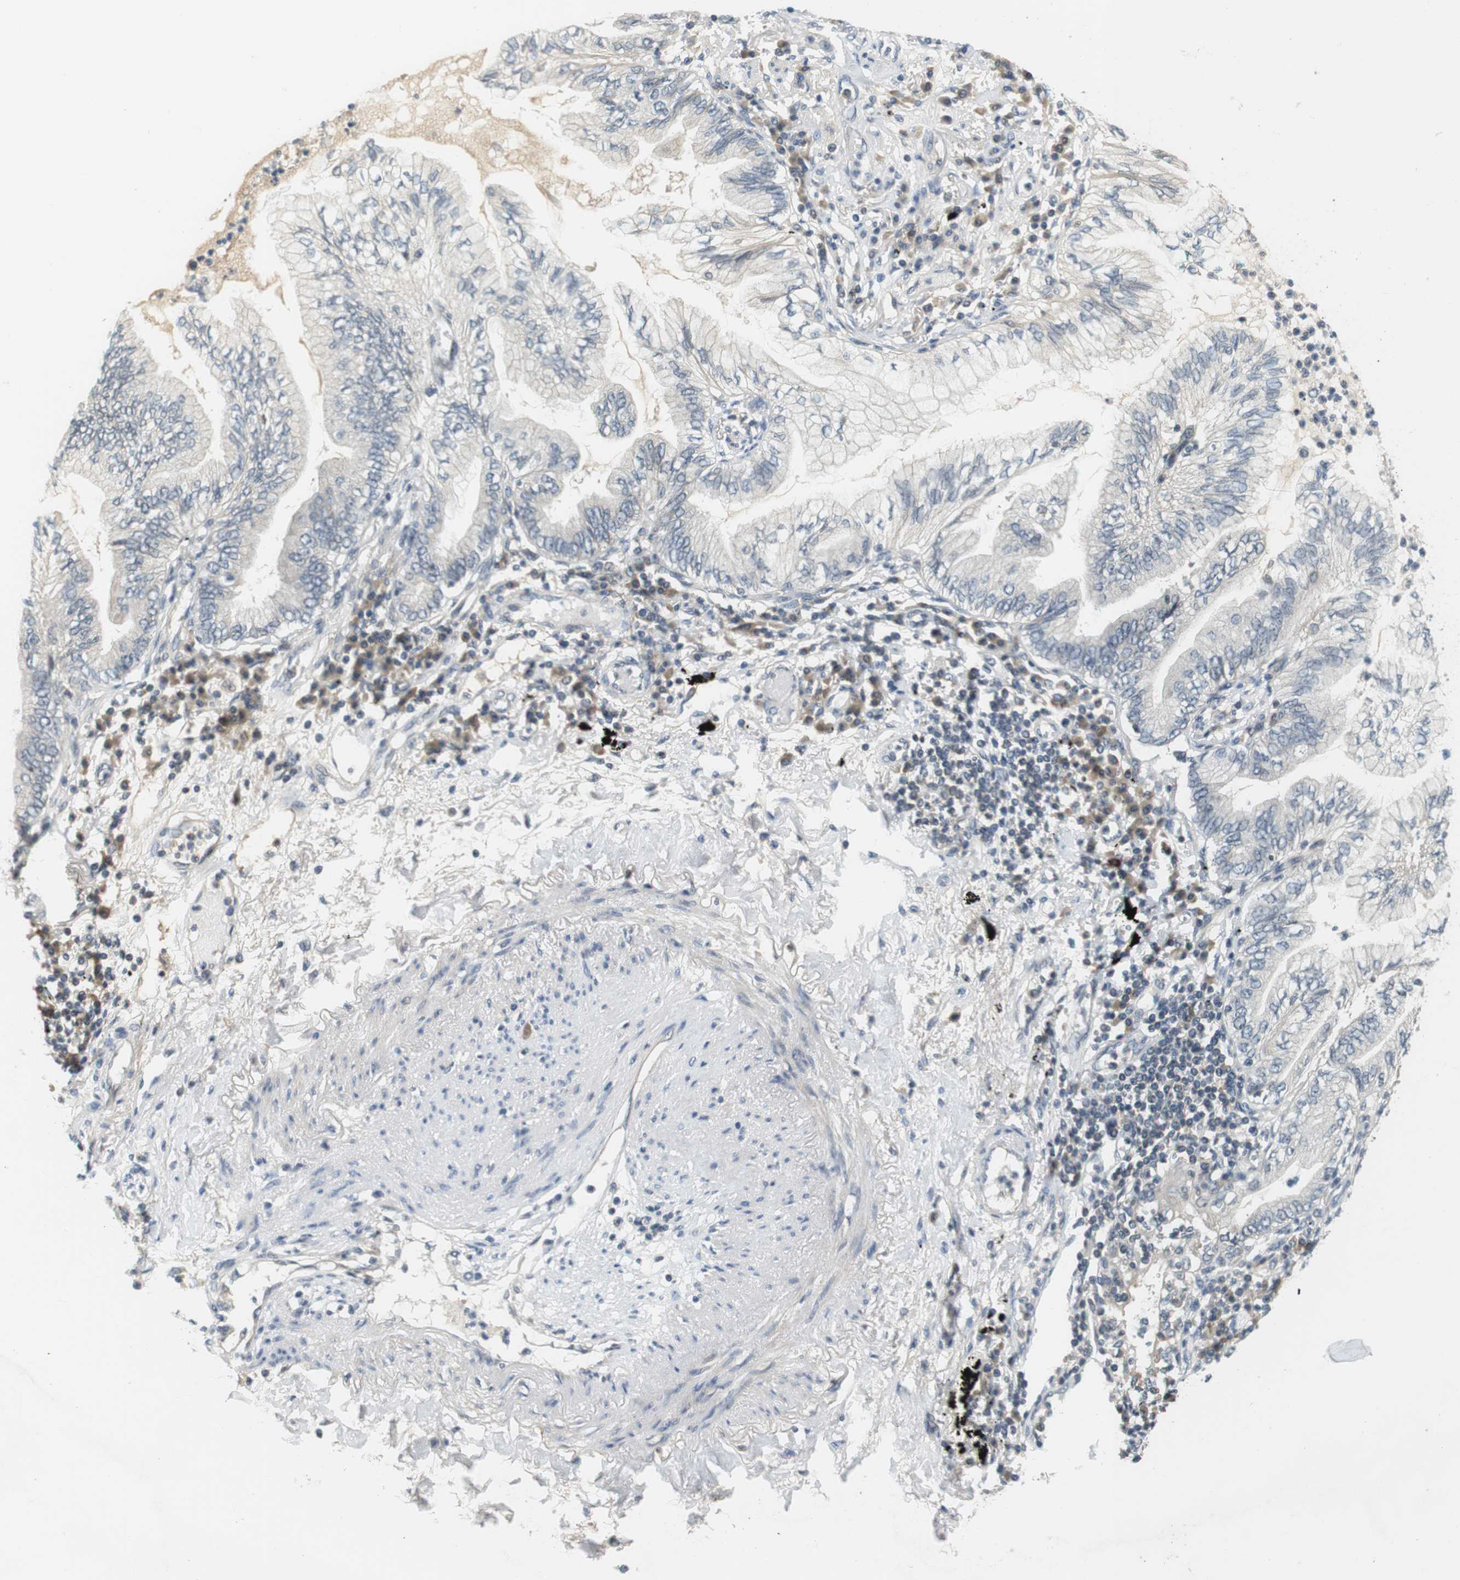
{"staining": {"intensity": "negative", "quantity": "none", "location": "none"}, "tissue": "lung cancer", "cell_type": "Tumor cells", "image_type": "cancer", "snomed": [{"axis": "morphology", "description": "Normal tissue, NOS"}, {"axis": "morphology", "description": "Adenocarcinoma, NOS"}, {"axis": "topography", "description": "Bronchus"}, {"axis": "topography", "description": "Lung"}], "caption": "Immunohistochemical staining of human lung cancer shows no significant staining in tumor cells.", "gene": "WNT7A", "patient": {"sex": "female", "age": 70}}